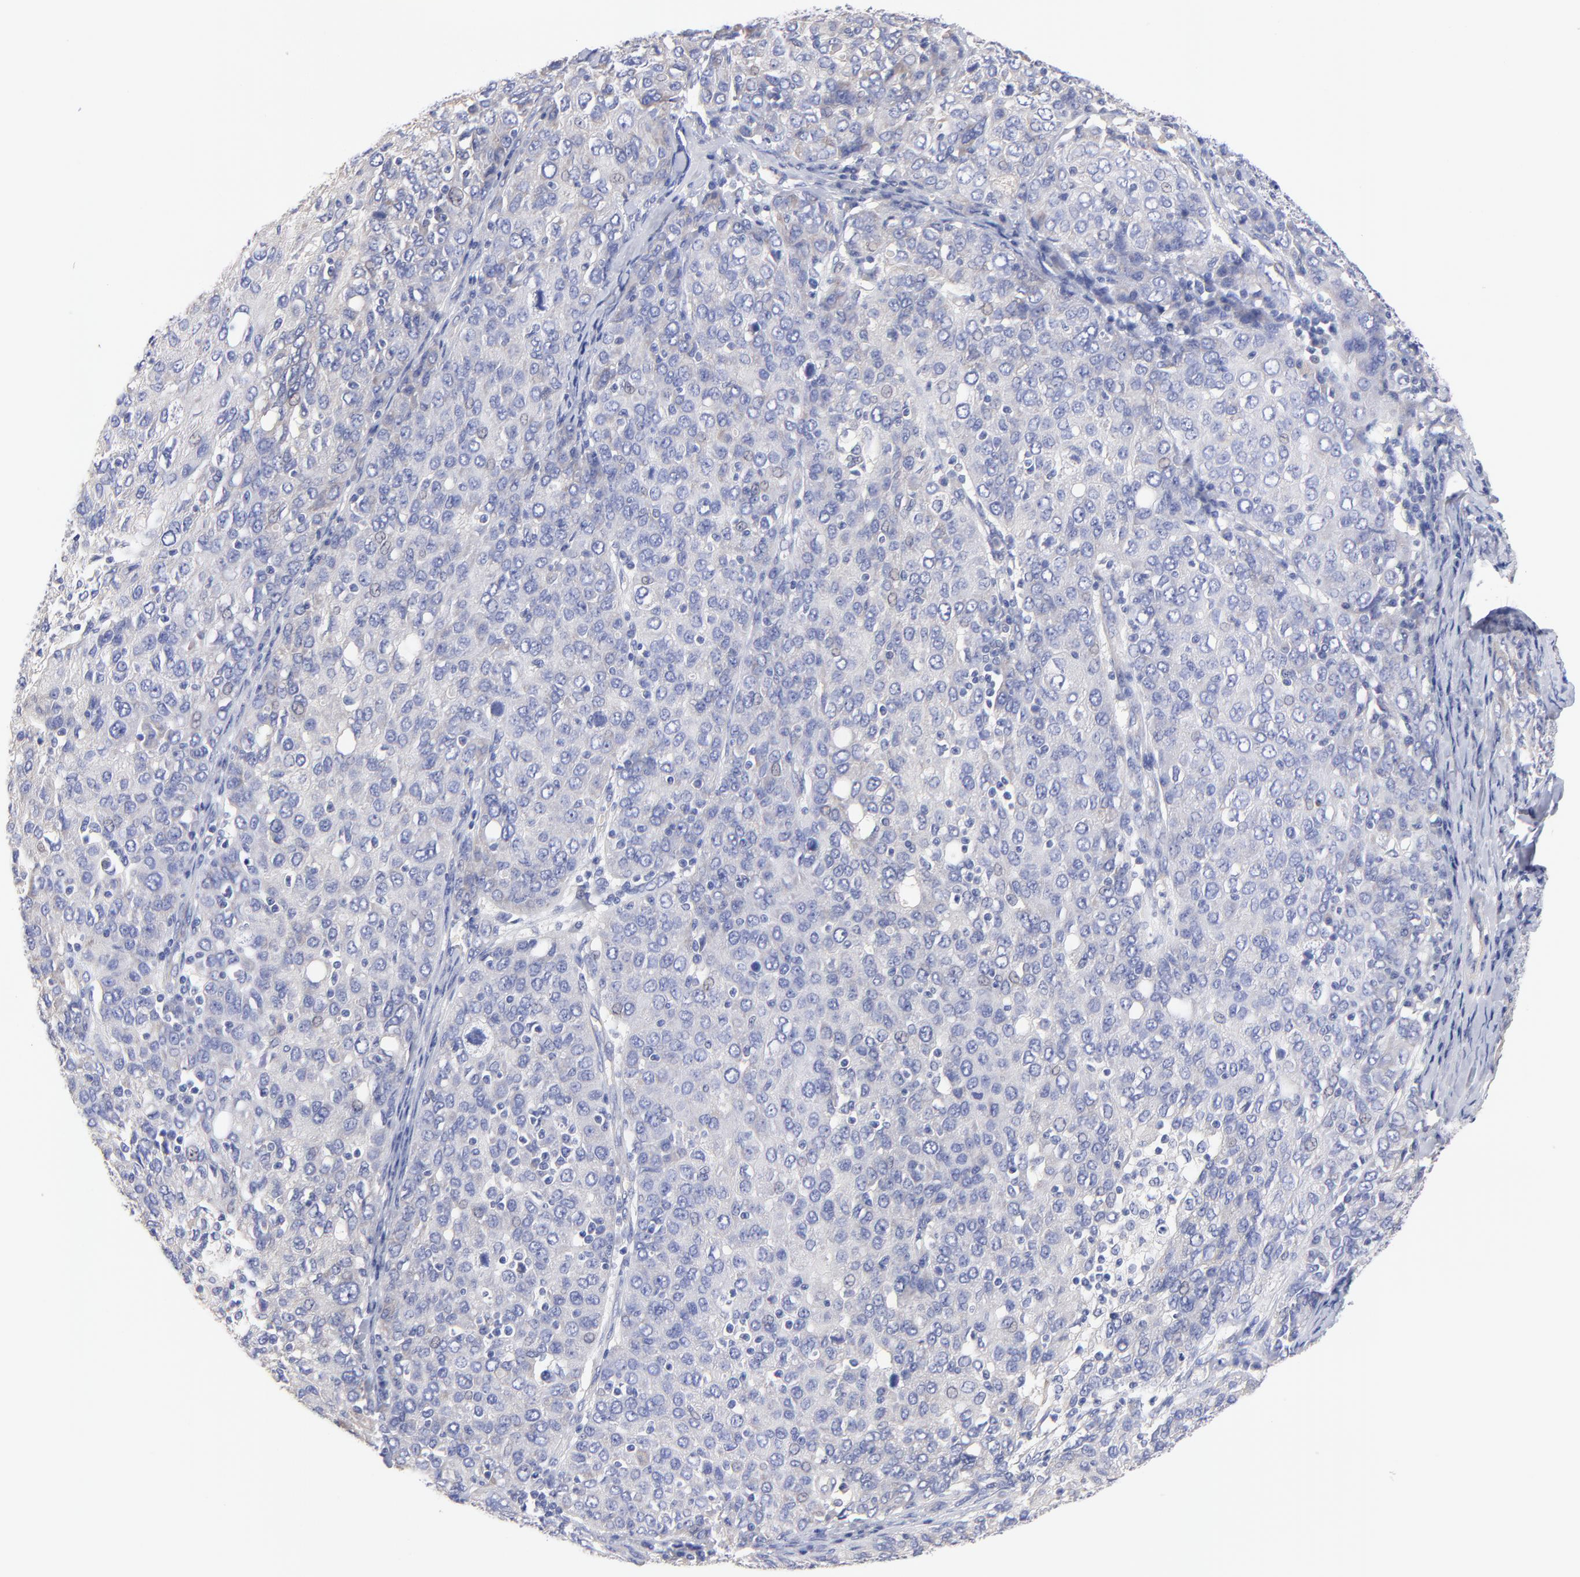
{"staining": {"intensity": "weak", "quantity": "<25%", "location": "cytoplasmic/membranous"}, "tissue": "ovarian cancer", "cell_type": "Tumor cells", "image_type": "cancer", "snomed": [{"axis": "morphology", "description": "Carcinoma, endometroid"}, {"axis": "topography", "description": "Ovary"}], "caption": "A histopathology image of human endometroid carcinoma (ovarian) is negative for staining in tumor cells.", "gene": "HS3ST1", "patient": {"sex": "female", "age": 50}}